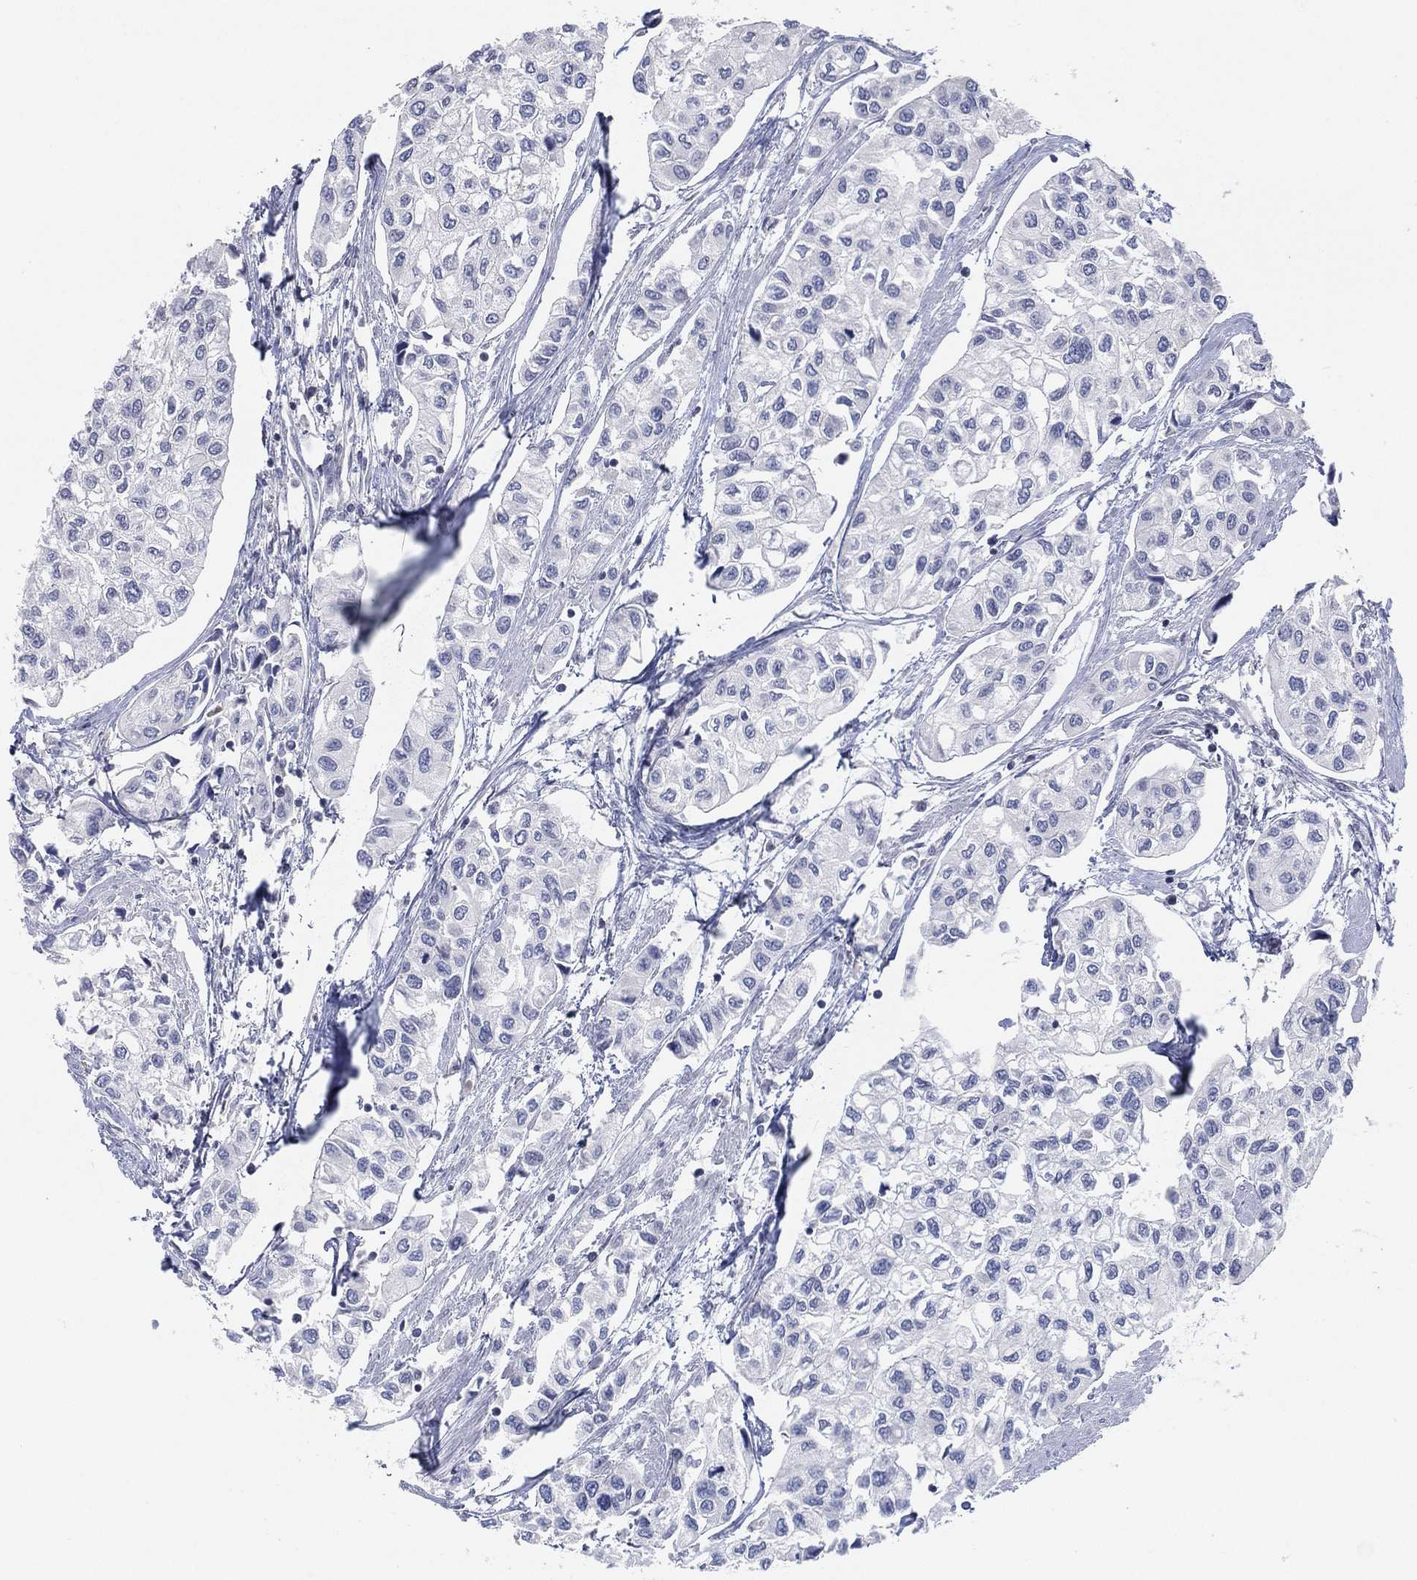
{"staining": {"intensity": "negative", "quantity": "none", "location": "none"}, "tissue": "urothelial cancer", "cell_type": "Tumor cells", "image_type": "cancer", "snomed": [{"axis": "morphology", "description": "Urothelial carcinoma, High grade"}, {"axis": "topography", "description": "Urinary bladder"}], "caption": "Immunohistochemistry (IHC) of human urothelial carcinoma (high-grade) shows no staining in tumor cells.", "gene": "CFTR", "patient": {"sex": "male", "age": 73}}